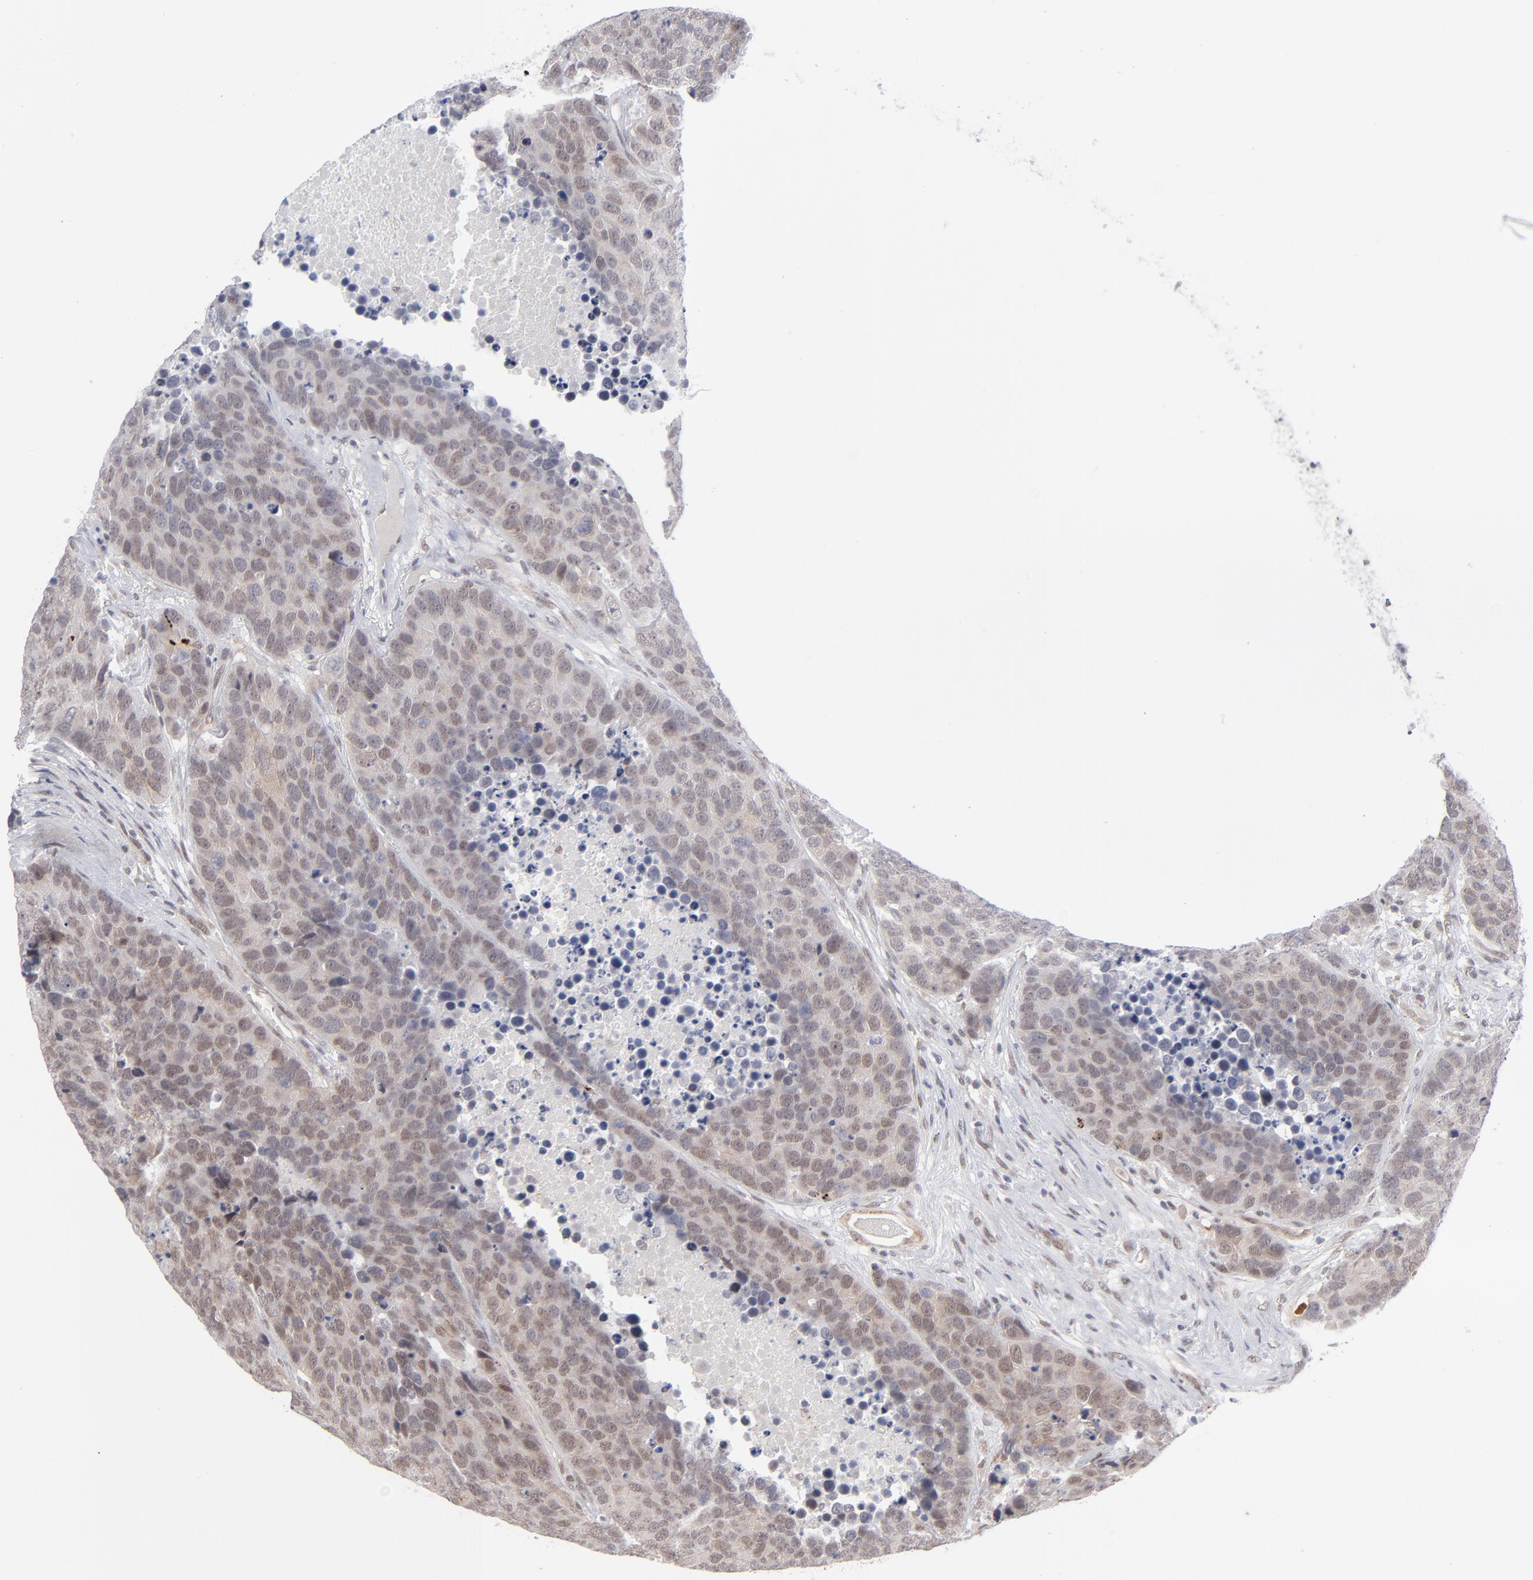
{"staining": {"intensity": "moderate", "quantity": ">75%", "location": "cytoplasmic/membranous,nuclear"}, "tissue": "carcinoid", "cell_type": "Tumor cells", "image_type": "cancer", "snomed": [{"axis": "morphology", "description": "Carcinoid, malignant, NOS"}, {"axis": "topography", "description": "Lung"}], "caption": "The histopathology image exhibits staining of carcinoid, revealing moderate cytoplasmic/membranous and nuclear protein expression (brown color) within tumor cells.", "gene": "NBN", "patient": {"sex": "male", "age": 60}}